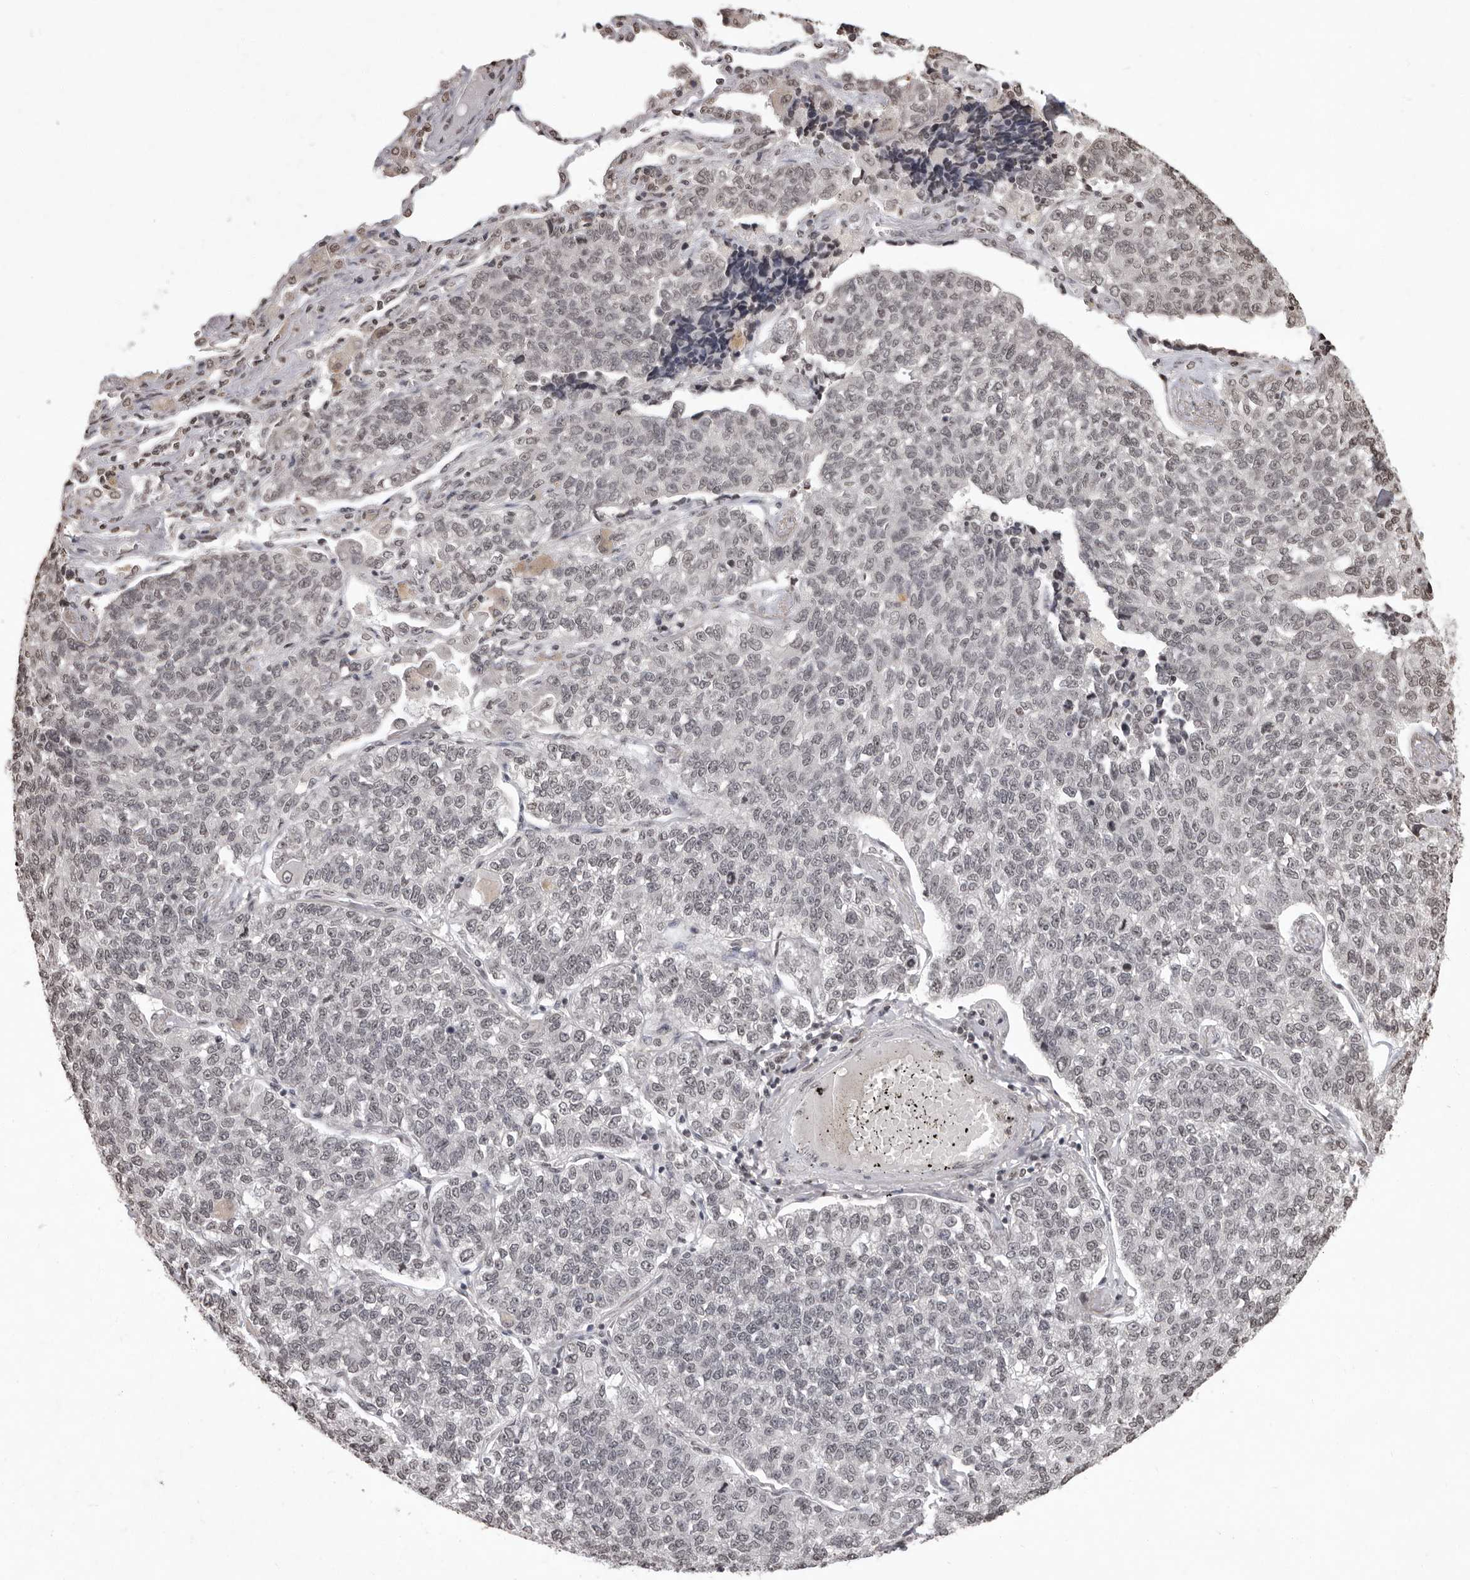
{"staining": {"intensity": "weak", "quantity": "<25%", "location": "nuclear"}, "tissue": "lung cancer", "cell_type": "Tumor cells", "image_type": "cancer", "snomed": [{"axis": "morphology", "description": "Adenocarcinoma, NOS"}, {"axis": "topography", "description": "Lung"}], "caption": "Immunohistochemistry (IHC) image of adenocarcinoma (lung) stained for a protein (brown), which demonstrates no positivity in tumor cells.", "gene": "WDR45", "patient": {"sex": "male", "age": 49}}